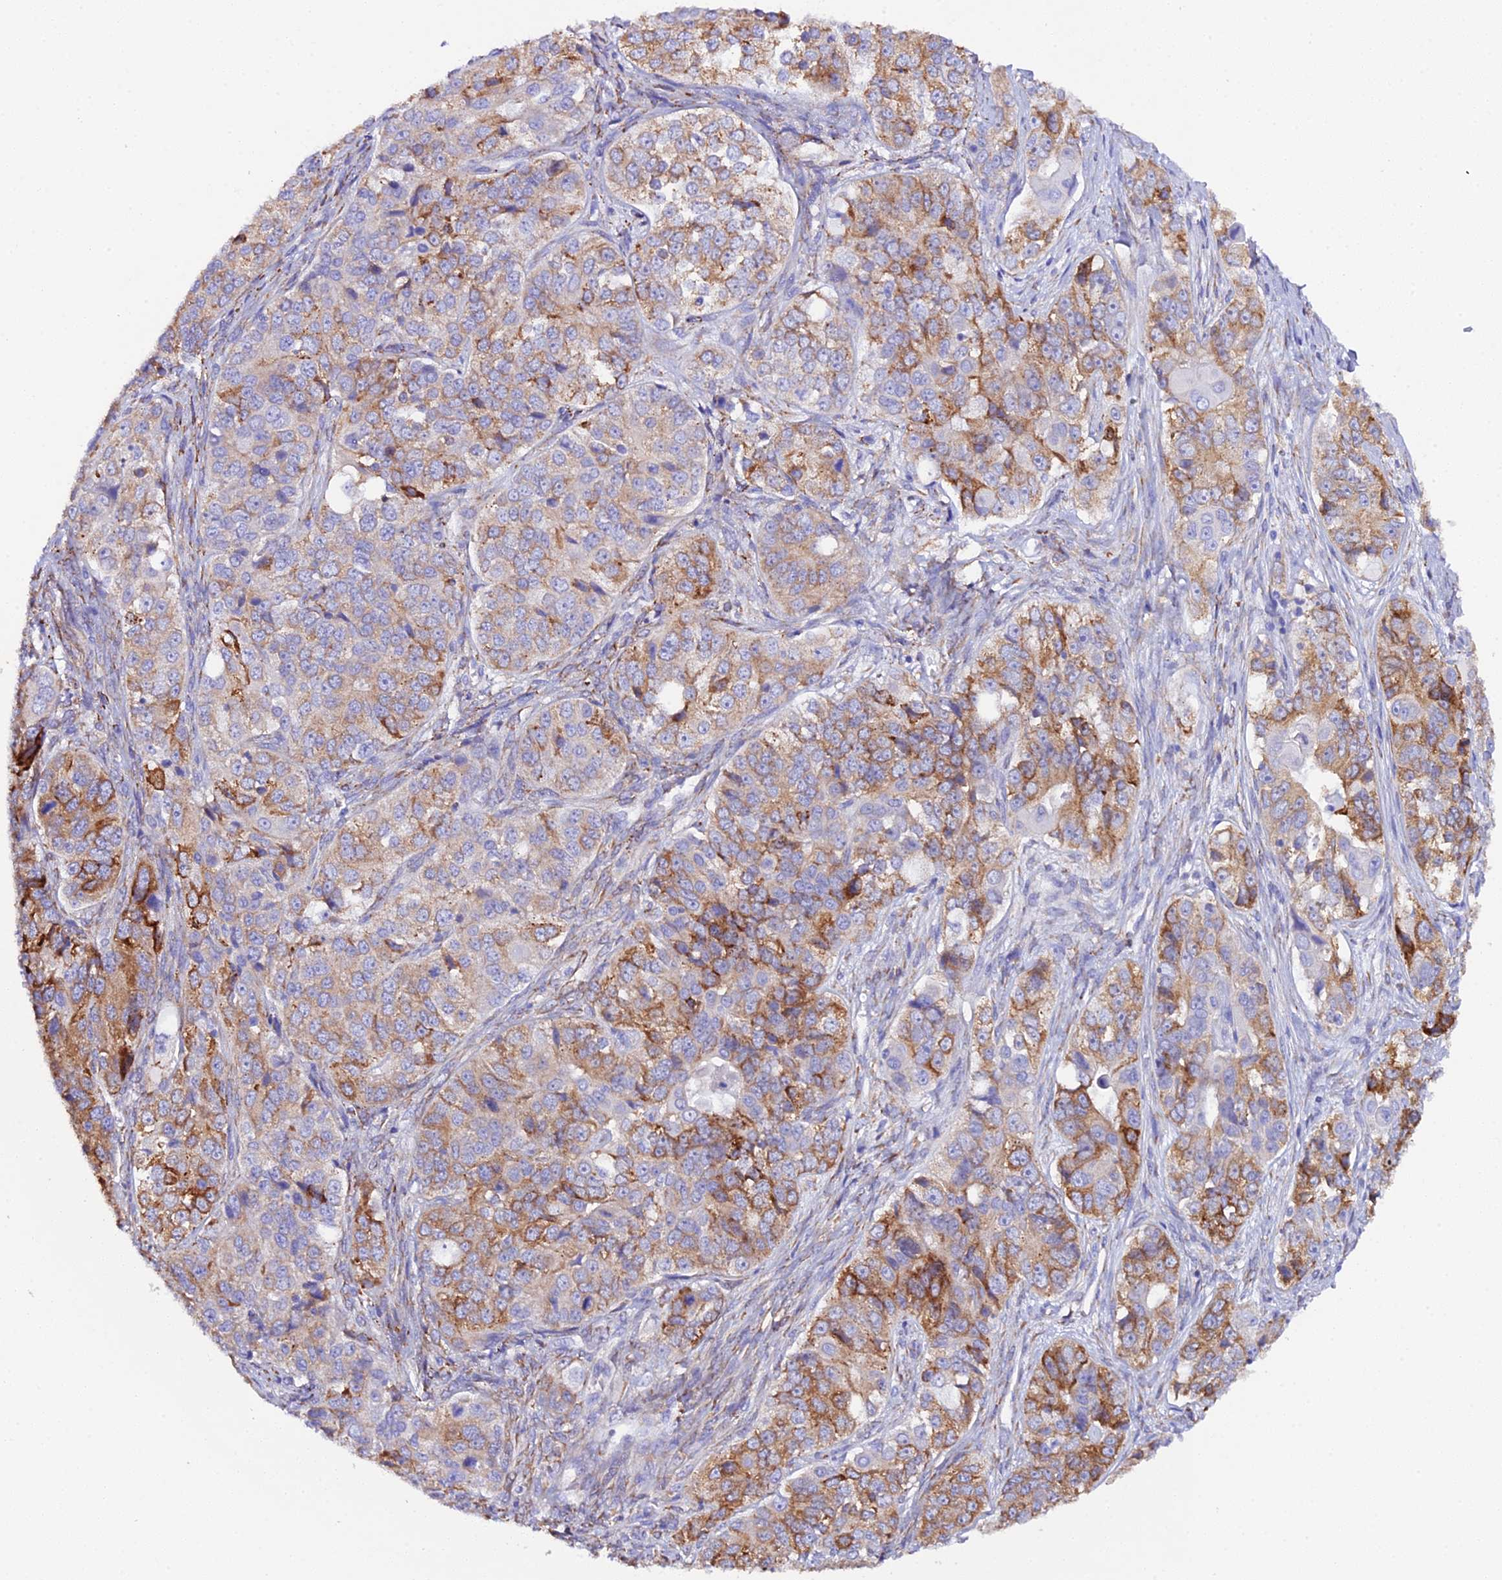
{"staining": {"intensity": "strong", "quantity": "25%-75%", "location": "cytoplasmic/membranous"}, "tissue": "ovarian cancer", "cell_type": "Tumor cells", "image_type": "cancer", "snomed": [{"axis": "morphology", "description": "Carcinoma, endometroid"}, {"axis": "topography", "description": "Ovary"}], "caption": "The immunohistochemical stain highlights strong cytoplasmic/membranous expression in tumor cells of ovarian cancer (endometroid carcinoma) tissue. Nuclei are stained in blue.", "gene": "CFAP45", "patient": {"sex": "female", "age": 51}}